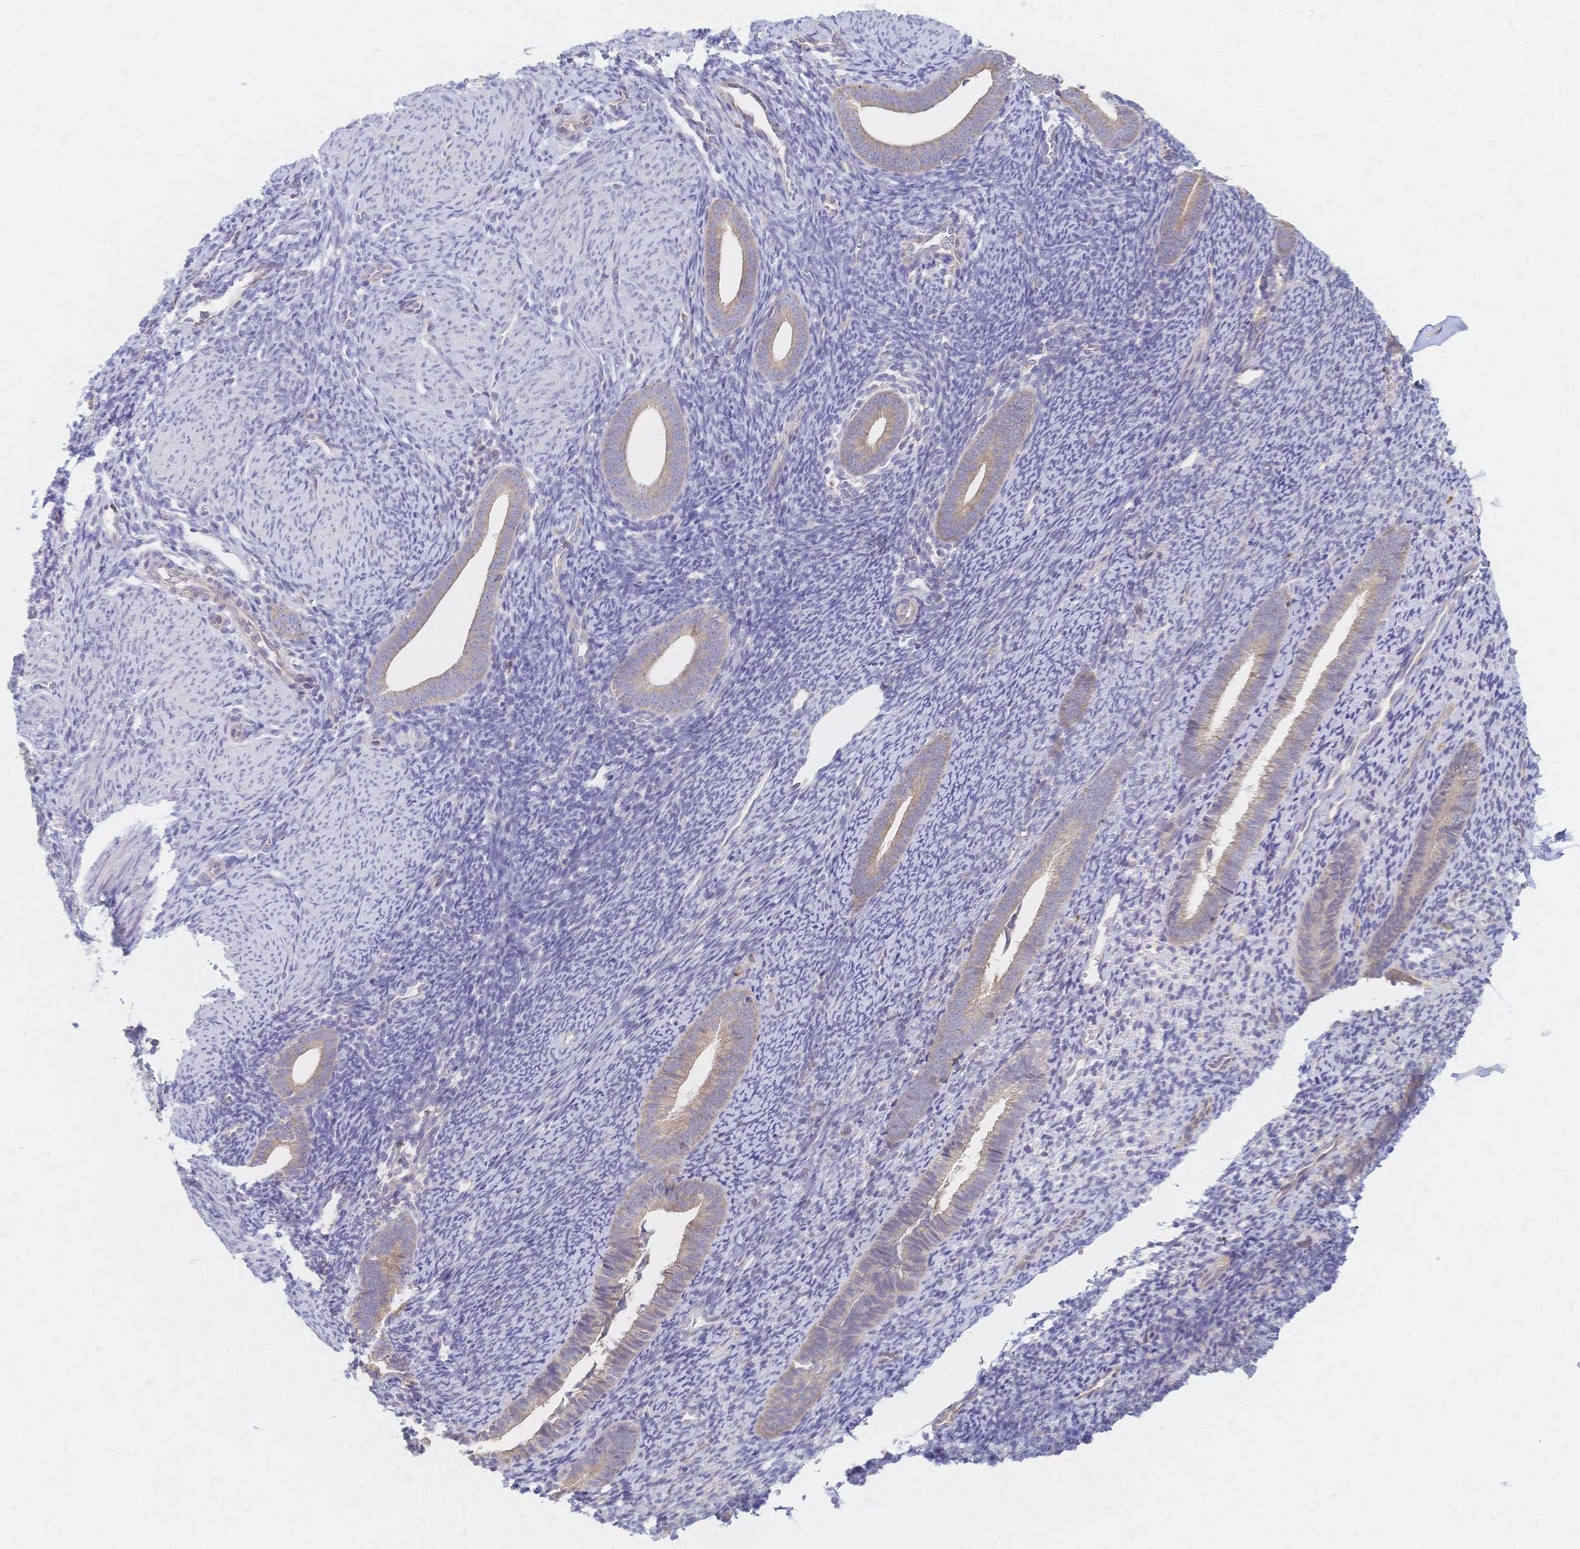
{"staining": {"intensity": "negative", "quantity": "none", "location": "none"}, "tissue": "endometrium", "cell_type": "Cells in endometrial stroma", "image_type": "normal", "snomed": [{"axis": "morphology", "description": "Normal tissue, NOS"}, {"axis": "topography", "description": "Endometrium"}], "caption": "Cells in endometrial stroma show no significant staining in normal endometrium. (Brightfield microscopy of DAB (3,3'-diaminobenzidine) IHC at high magnification).", "gene": "CYB5A", "patient": {"sex": "female", "age": 39}}